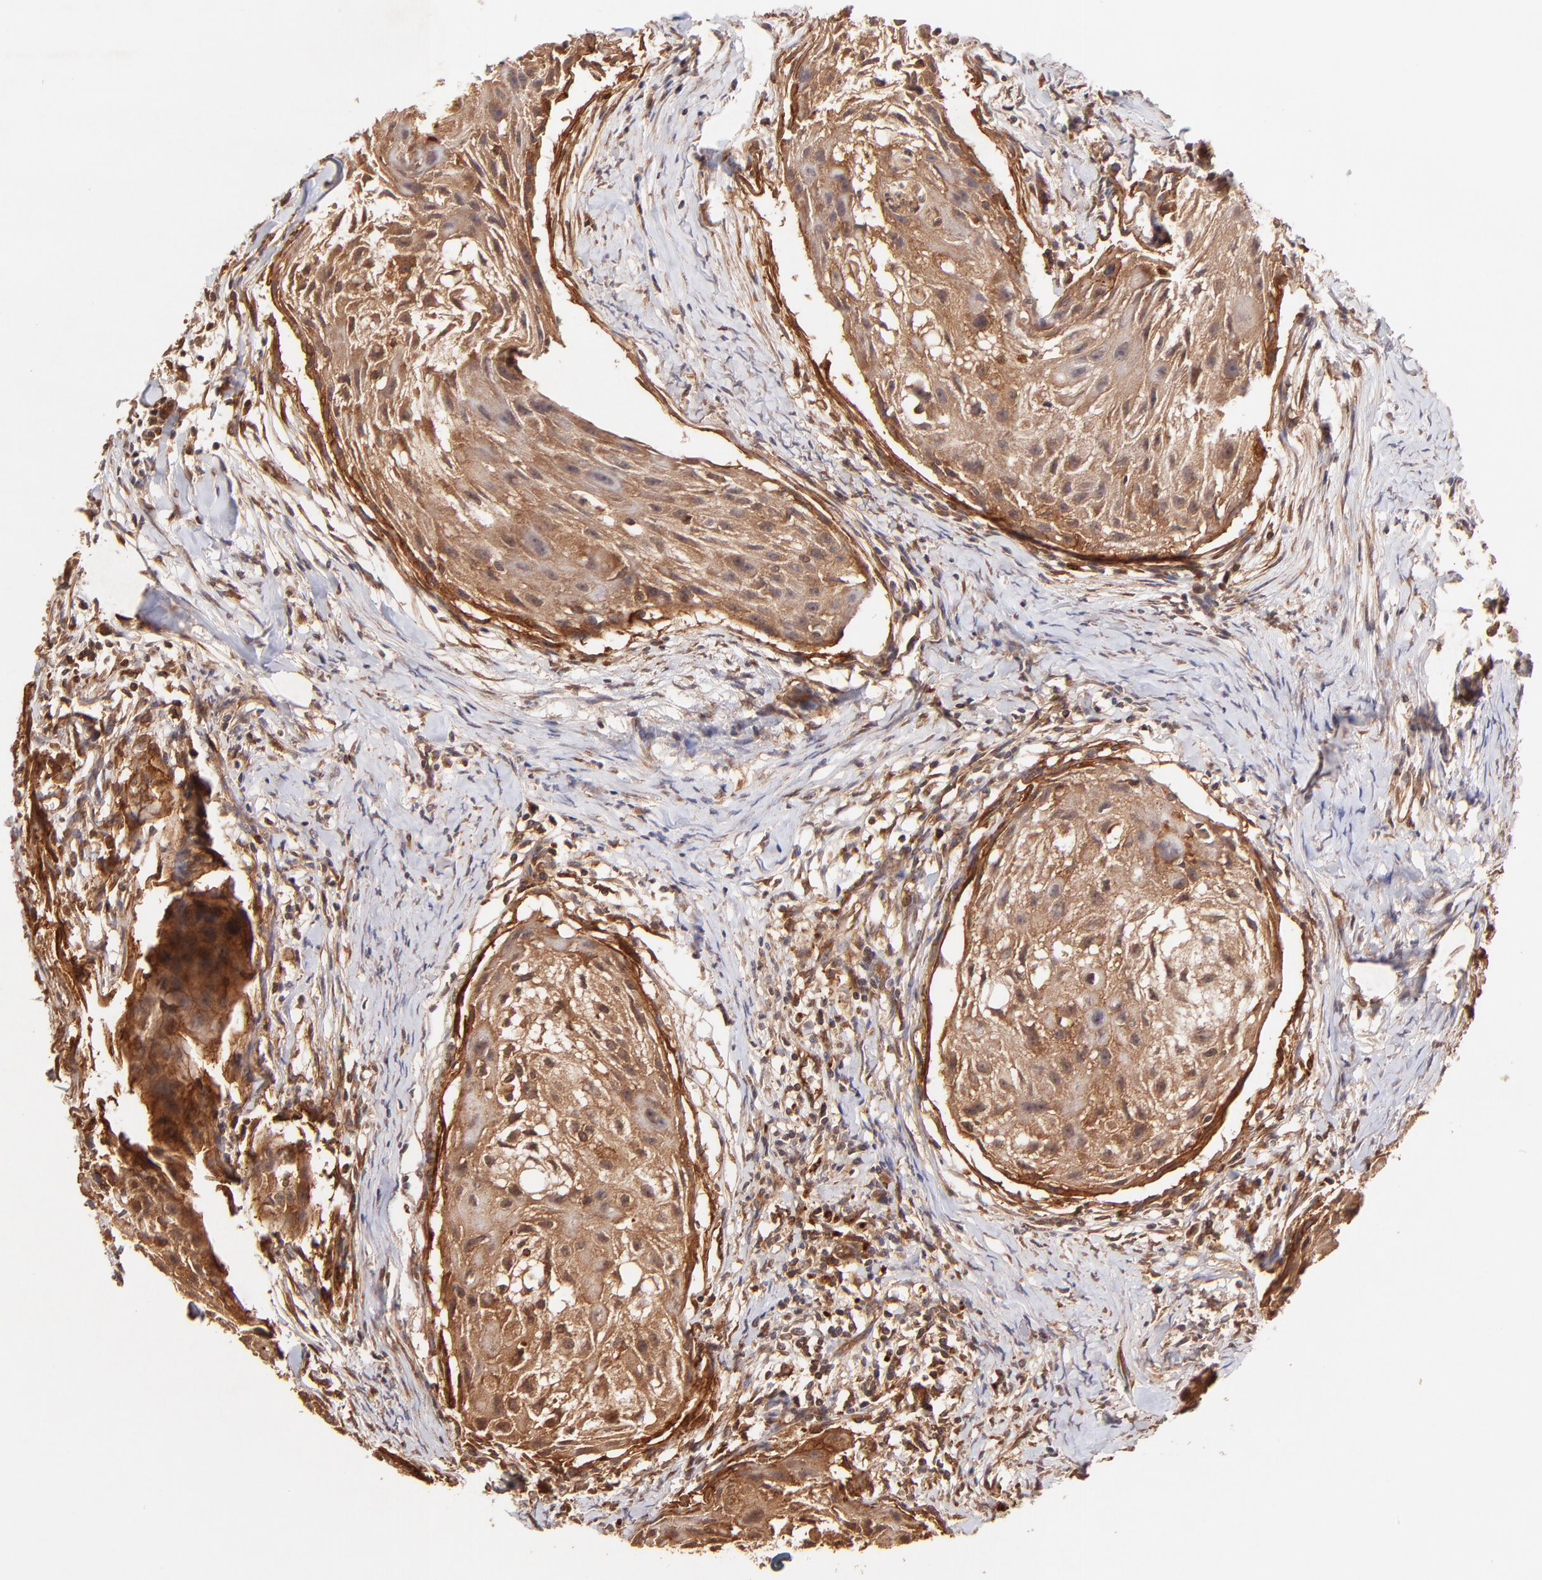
{"staining": {"intensity": "strong", "quantity": ">75%", "location": "cytoplasmic/membranous"}, "tissue": "head and neck cancer", "cell_type": "Tumor cells", "image_type": "cancer", "snomed": [{"axis": "morphology", "description": "Squamous cell carcinoma, NOS"}, {"axis": "topography", "description": "Head-Neck"}], "caption": "The photomicrograph reveals a brown stain indicating the presence of a protein in the cytoplasmic/membranous of tumor cells in squamous cell carcinoma (head and neck).", "gene": "ITGB1", "patient": {"sex": "male", "age": 64}}